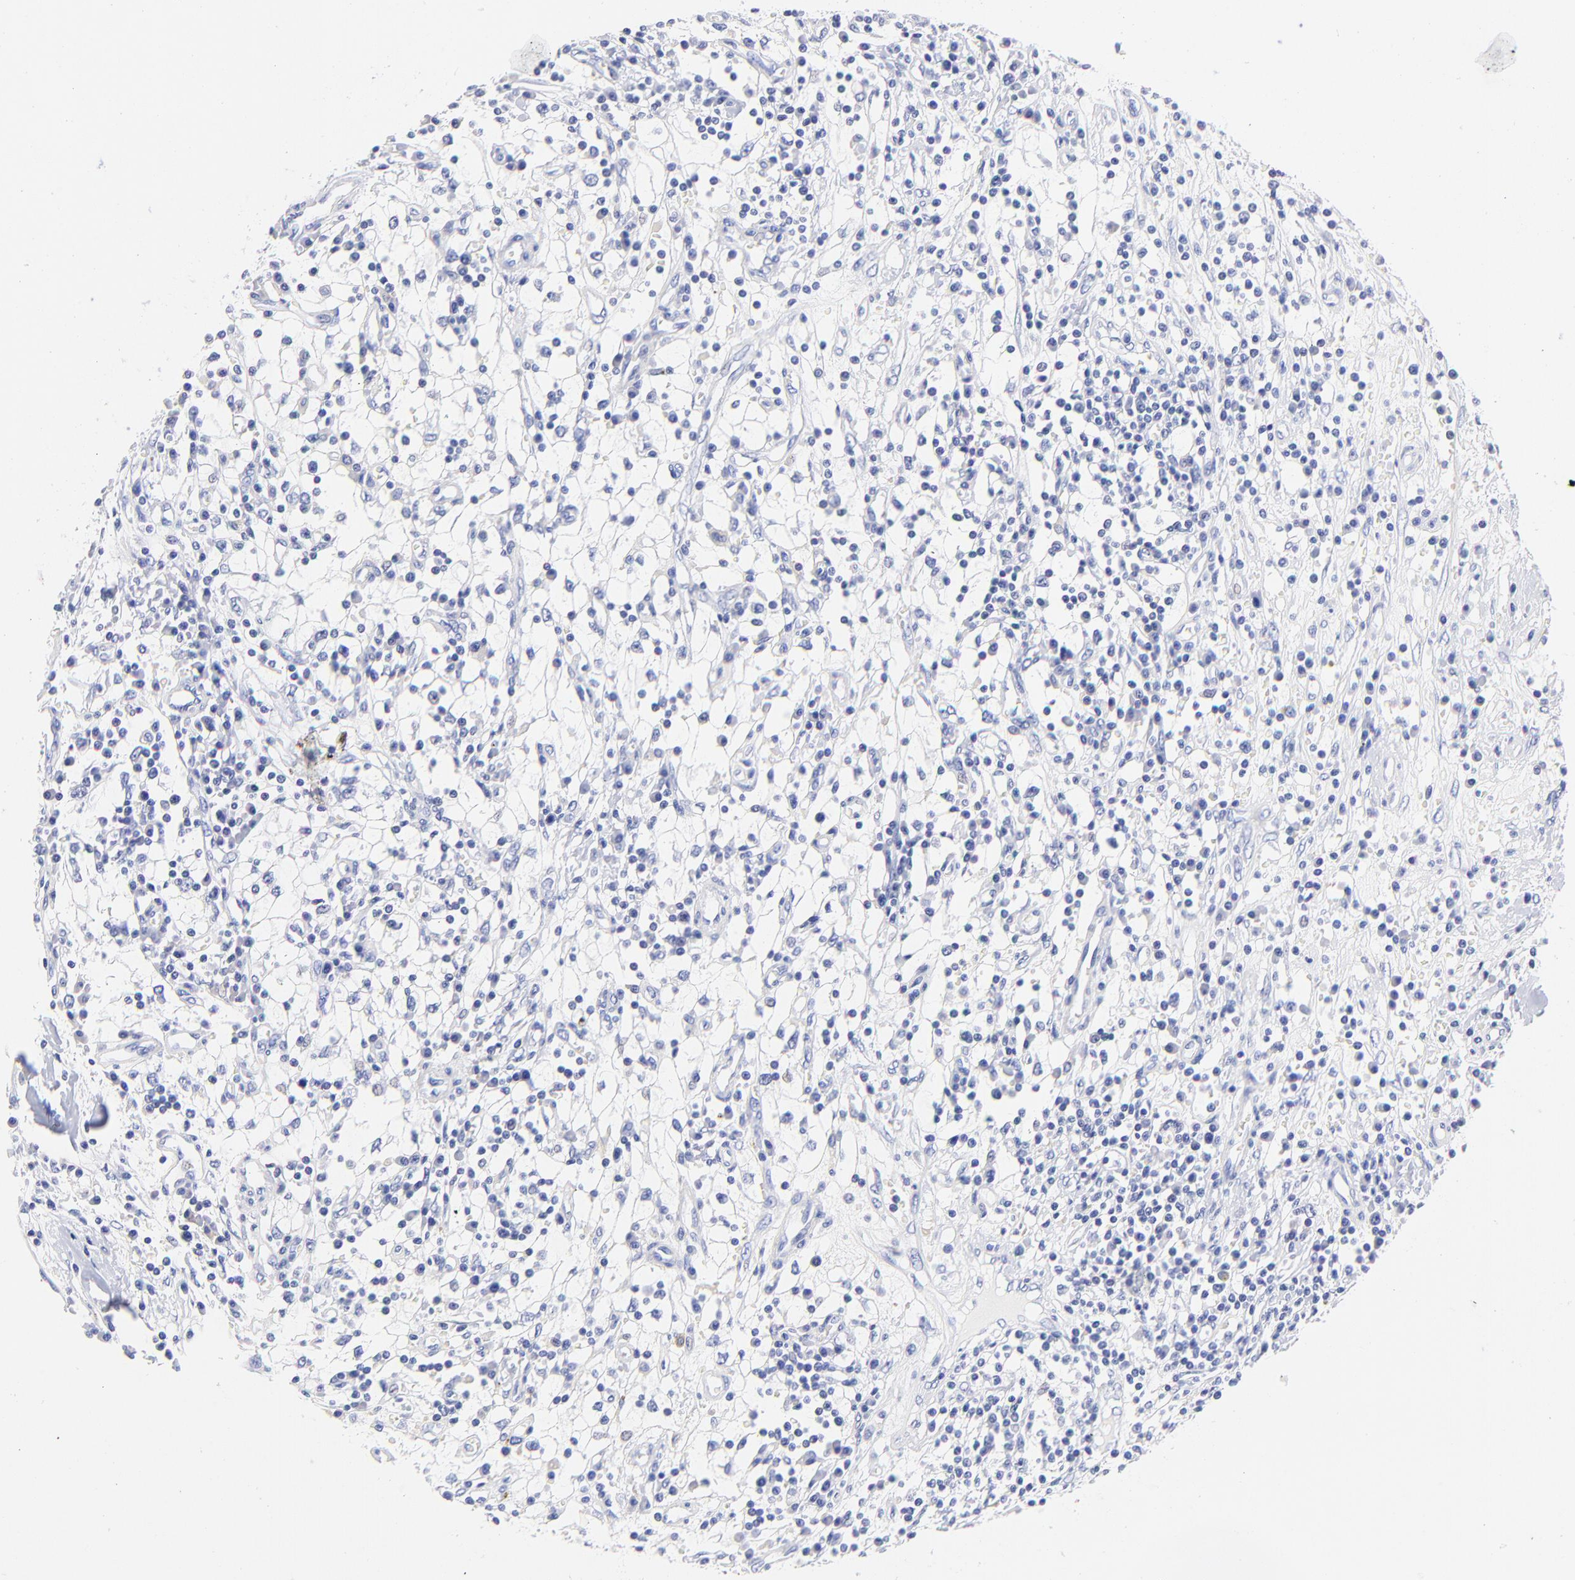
{"staining": {"intensity": "negative", "quantity": "none", "location": "none"}, "tissue": "renal cancer", "cell_type": "Tumor cells", "image_type": "cancer", "snomed": [{"axis": "morphology", "description": "Adenocarcinoma, NOS"}, {"axis": "topography", "description": "Kidney"}], "caption": "Renal cancer was stained to show a protein in brown. There is no significant positivity in tumor cells. Brightfield microscopy of immunohistochemistry (IHC) stained with DAB (3,3'-diaminobenzidine) (brown) and hematoxylin (blue), captured at high magnification.", "gene": "HORMAD2", "patient": {"sex": "male", "age": 82}}